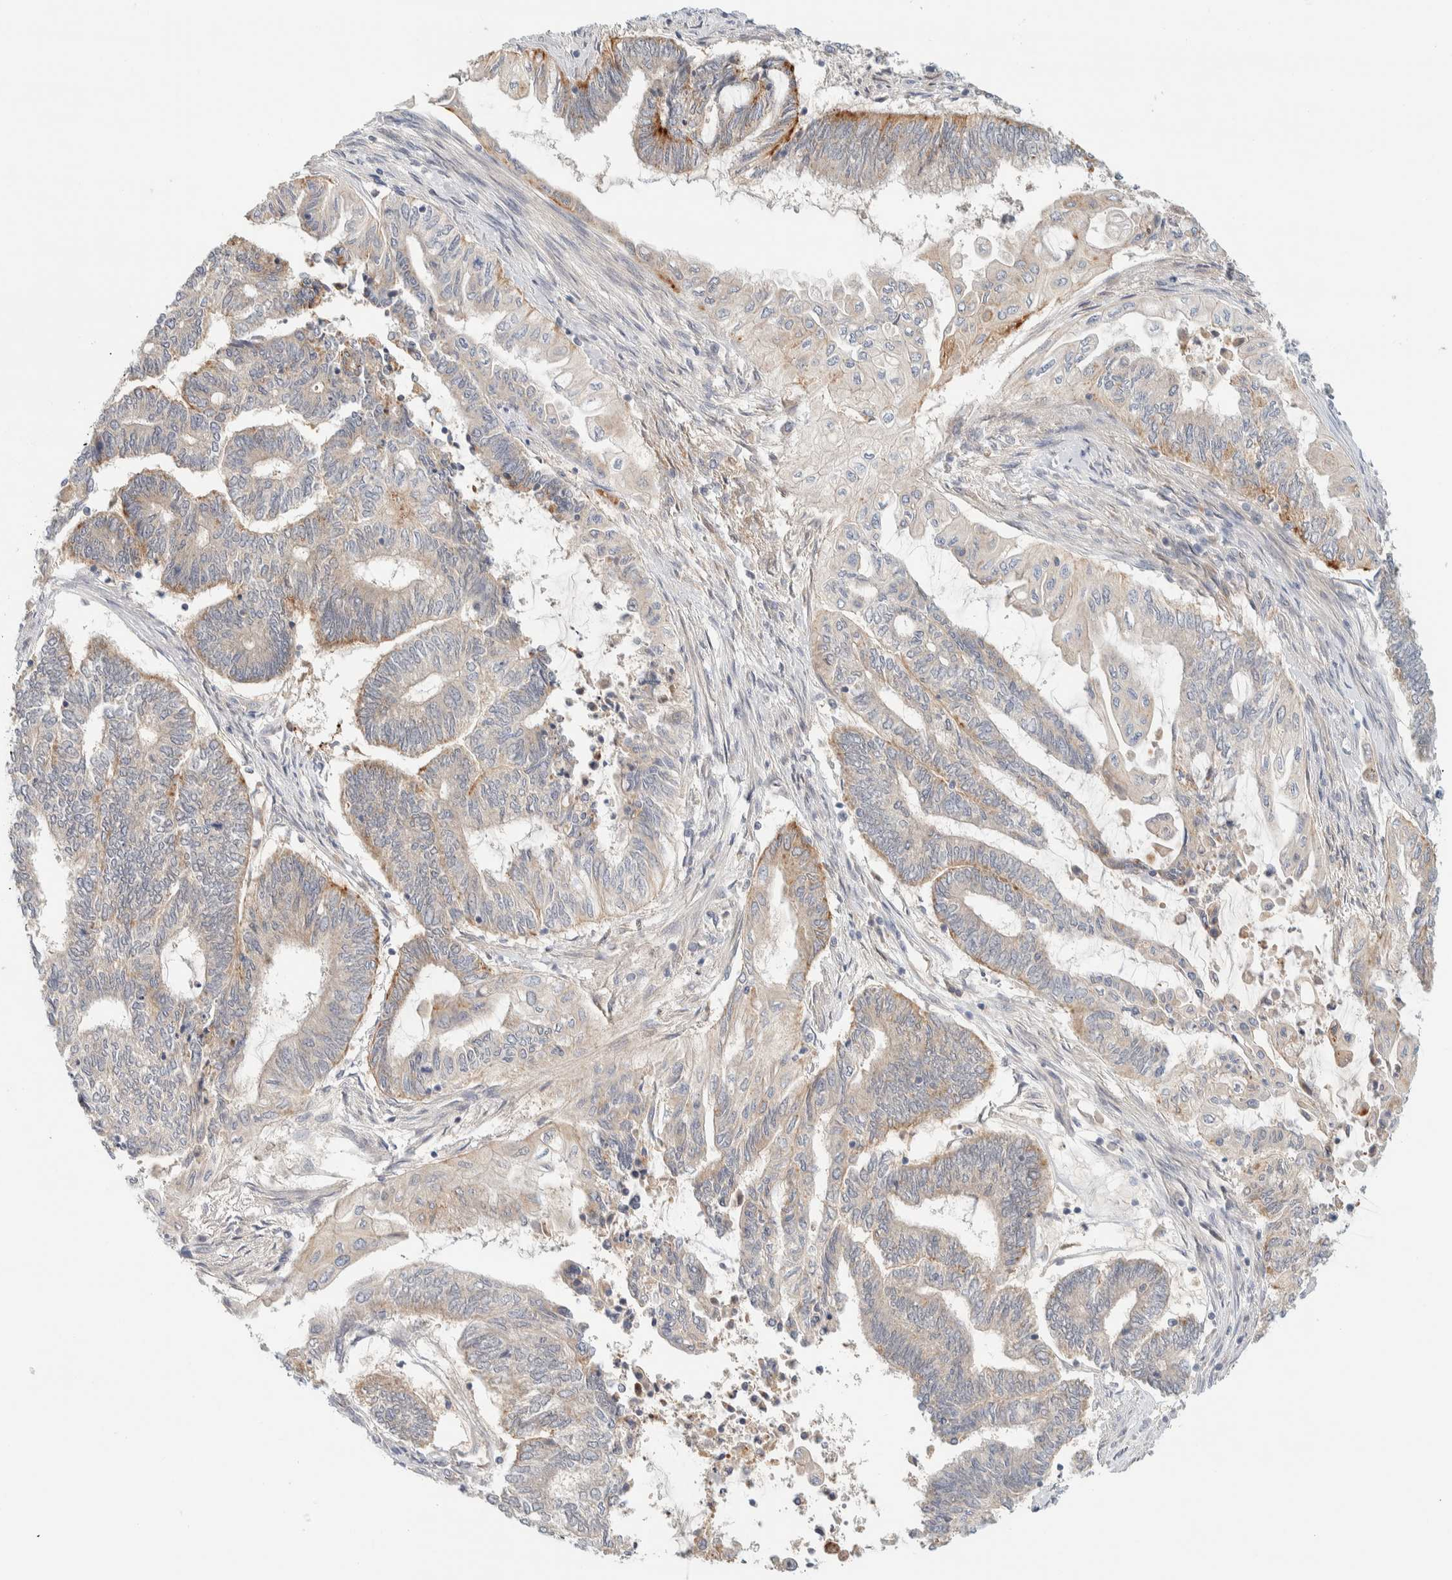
{"staining": {"intensity": "moderate", "quantity": "<25%", "location": "cytoplasmic/membranous"}, "tissue": "endometrial cancer", "cell_type": "Tumor cells", "image_type": "cancer", "snomed": [{"axis": "morphology", "description": "Adenocarcinoma, NOS"}, {"axis": "topography", "description": "Uterus"}, {"axis": "topography", "description": "Endometrium"}], "caption": "Immunohistochemical staining of human endometrial adenocarcinoma demonstrates low levels of moderate cytoplasmic/membranous protein positivity in about <25% of tumor cells.", "gene": "GCLM", "patient": {"sex": "female", "age": 70}}